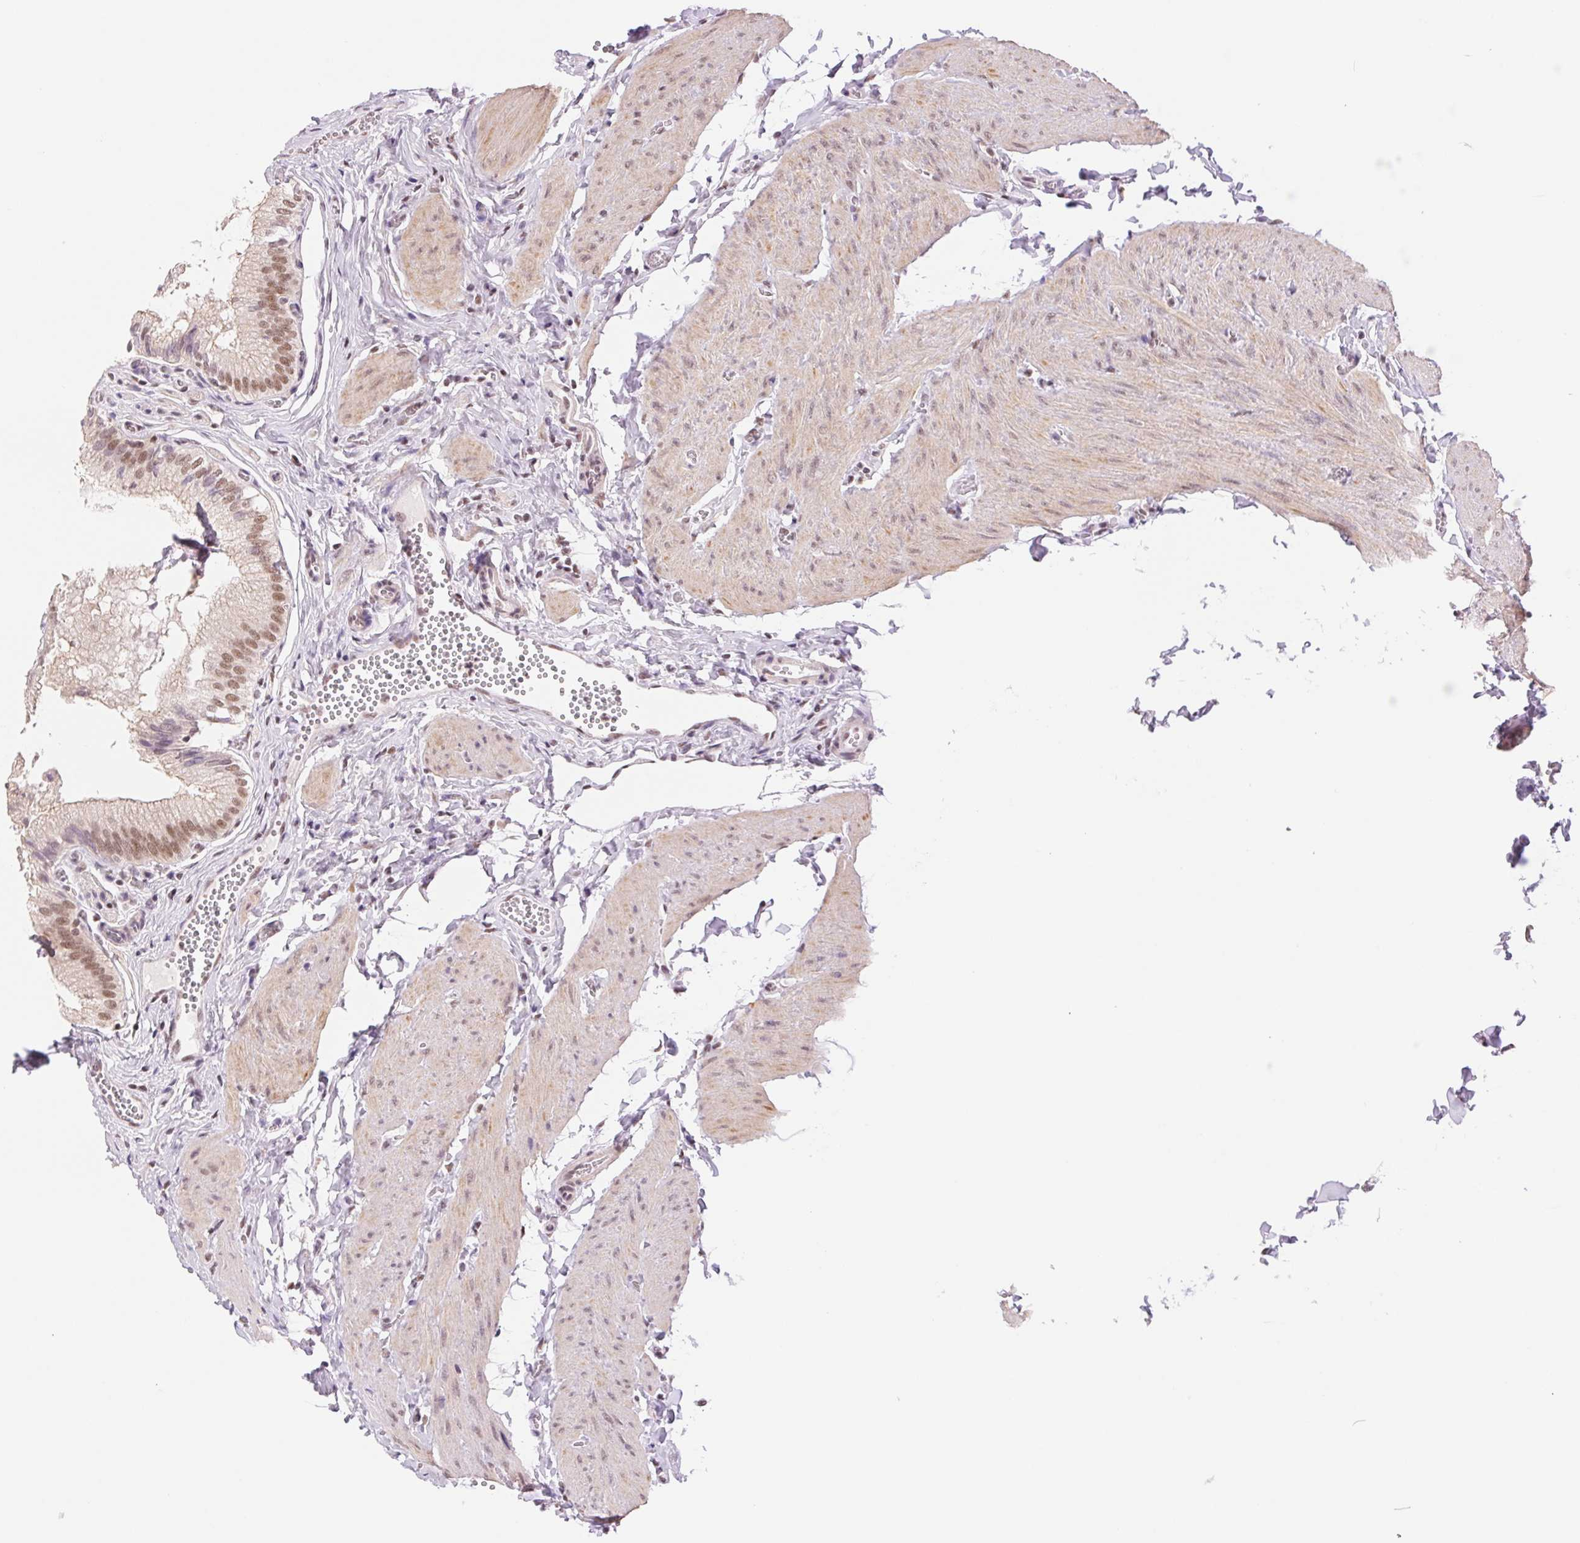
{"staining": {"intensity": "moderate", "quantity": ">75%", "location": "nuclear"}, "tissue": "gallbladder", "cell_type": "Glandular cells", "image_type": "normal", "snomed": [{"axis": "morphology", "description": "Normal tissue, NOS"}, {"axis": "topography", "description": "Gallbladder"}, {"axis": "topography", "description": "Peripheral nerve tissue"}], "caption": "Glandular cells reveal moderate nuclear expression in approximately >75% of cells in benign gallbladder.", "gene": "RPRD1B", "patient": {"sex": "male", "age": 17}}